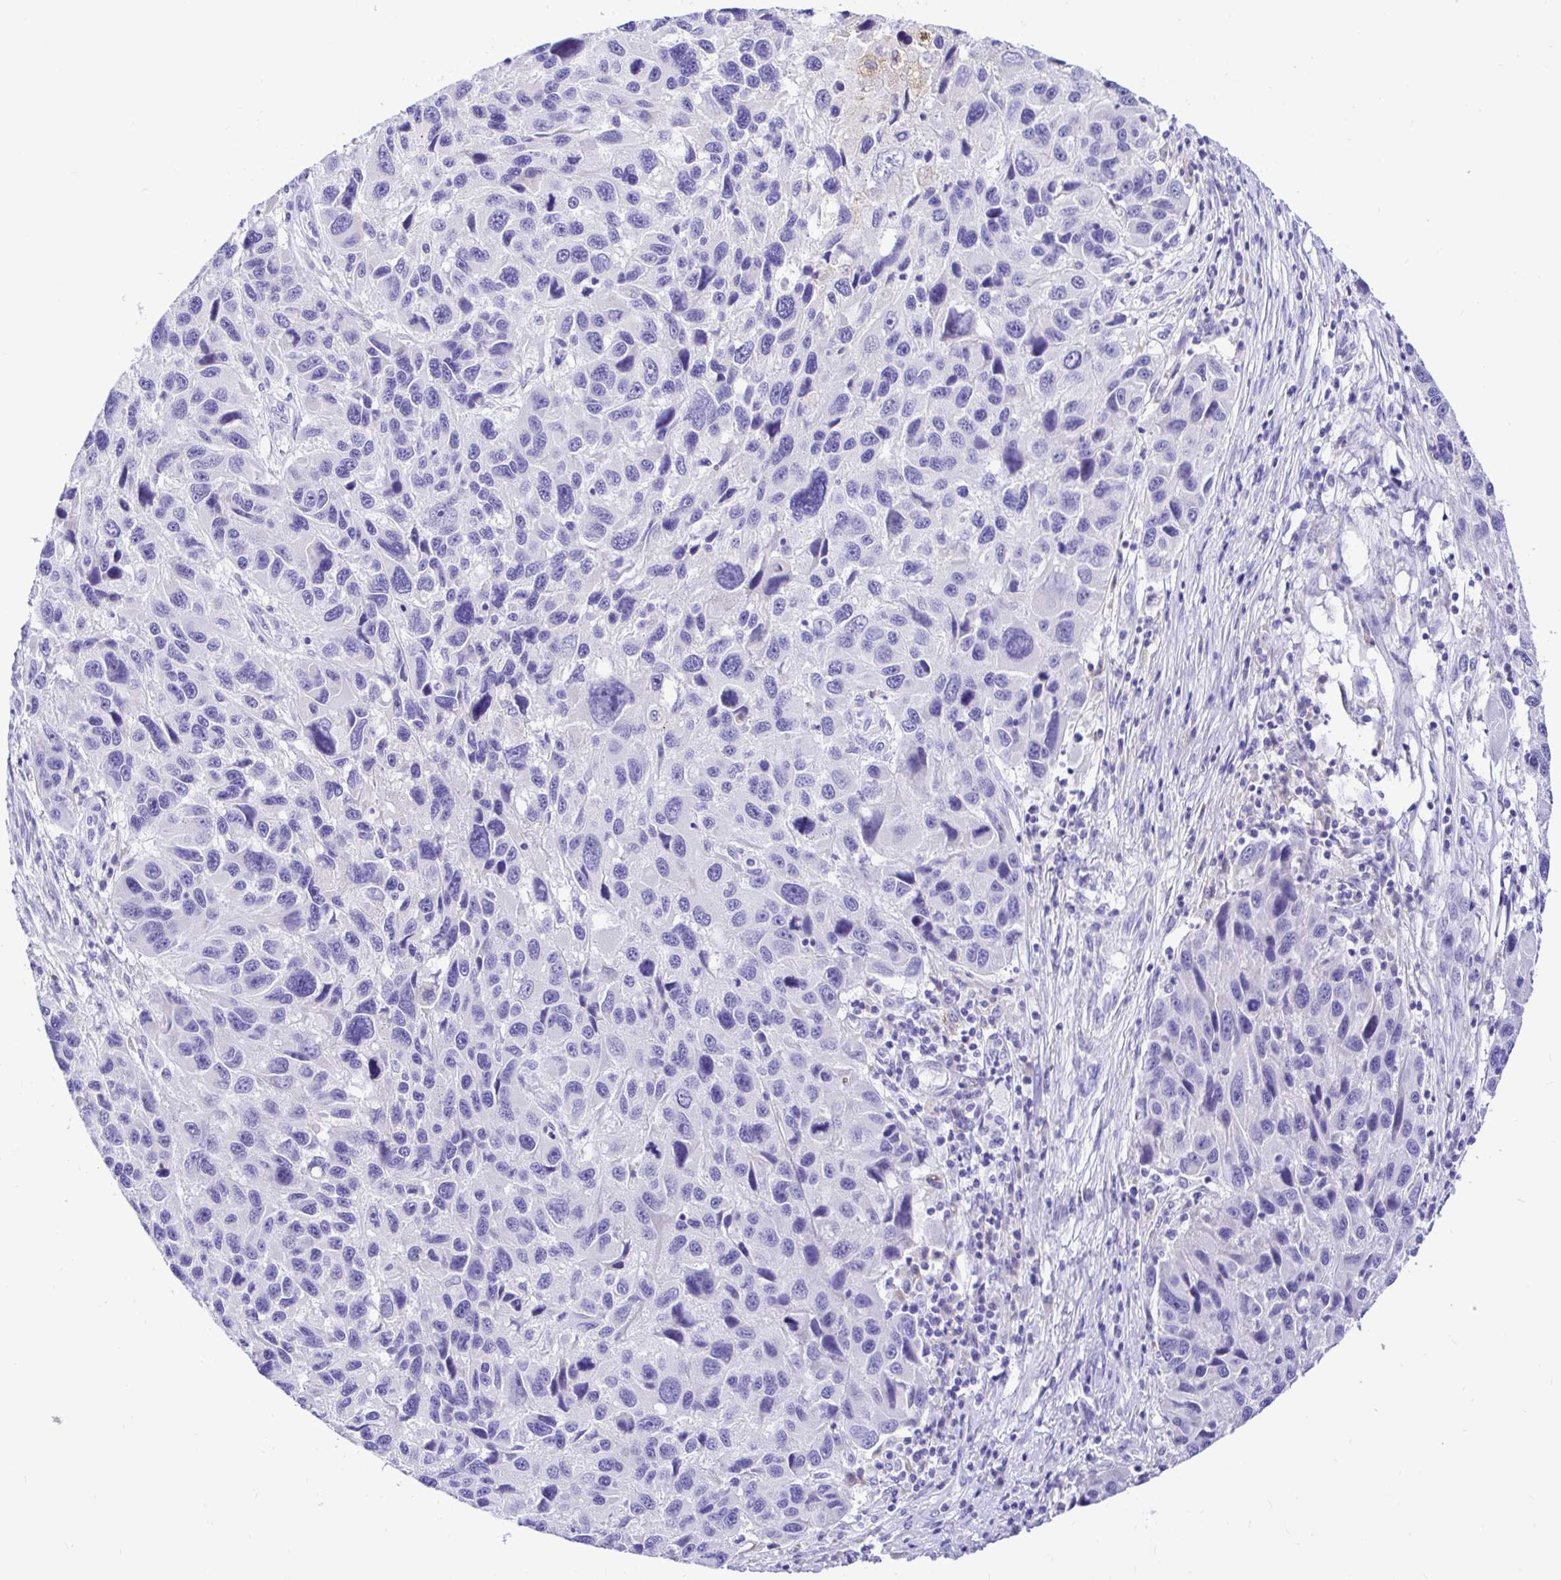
{"staining": {"intensity": "negative", "quantity": "none", "location": "none"}, "tissue": "melanoma", "cell_type": "Tumor cells", "image_type": "cancer", "snomed": [{"axis": "morphology", "description": "Malignant melanoma, NOS"}, {"axis": "topography", "description": "Skin"}], "caption": "IHC image of malignant melanoma stained for a protein (brown), which displays no expression in tumor cells.", "gene": "BACE2", "patient": {"sex": "male", "age": 53}}